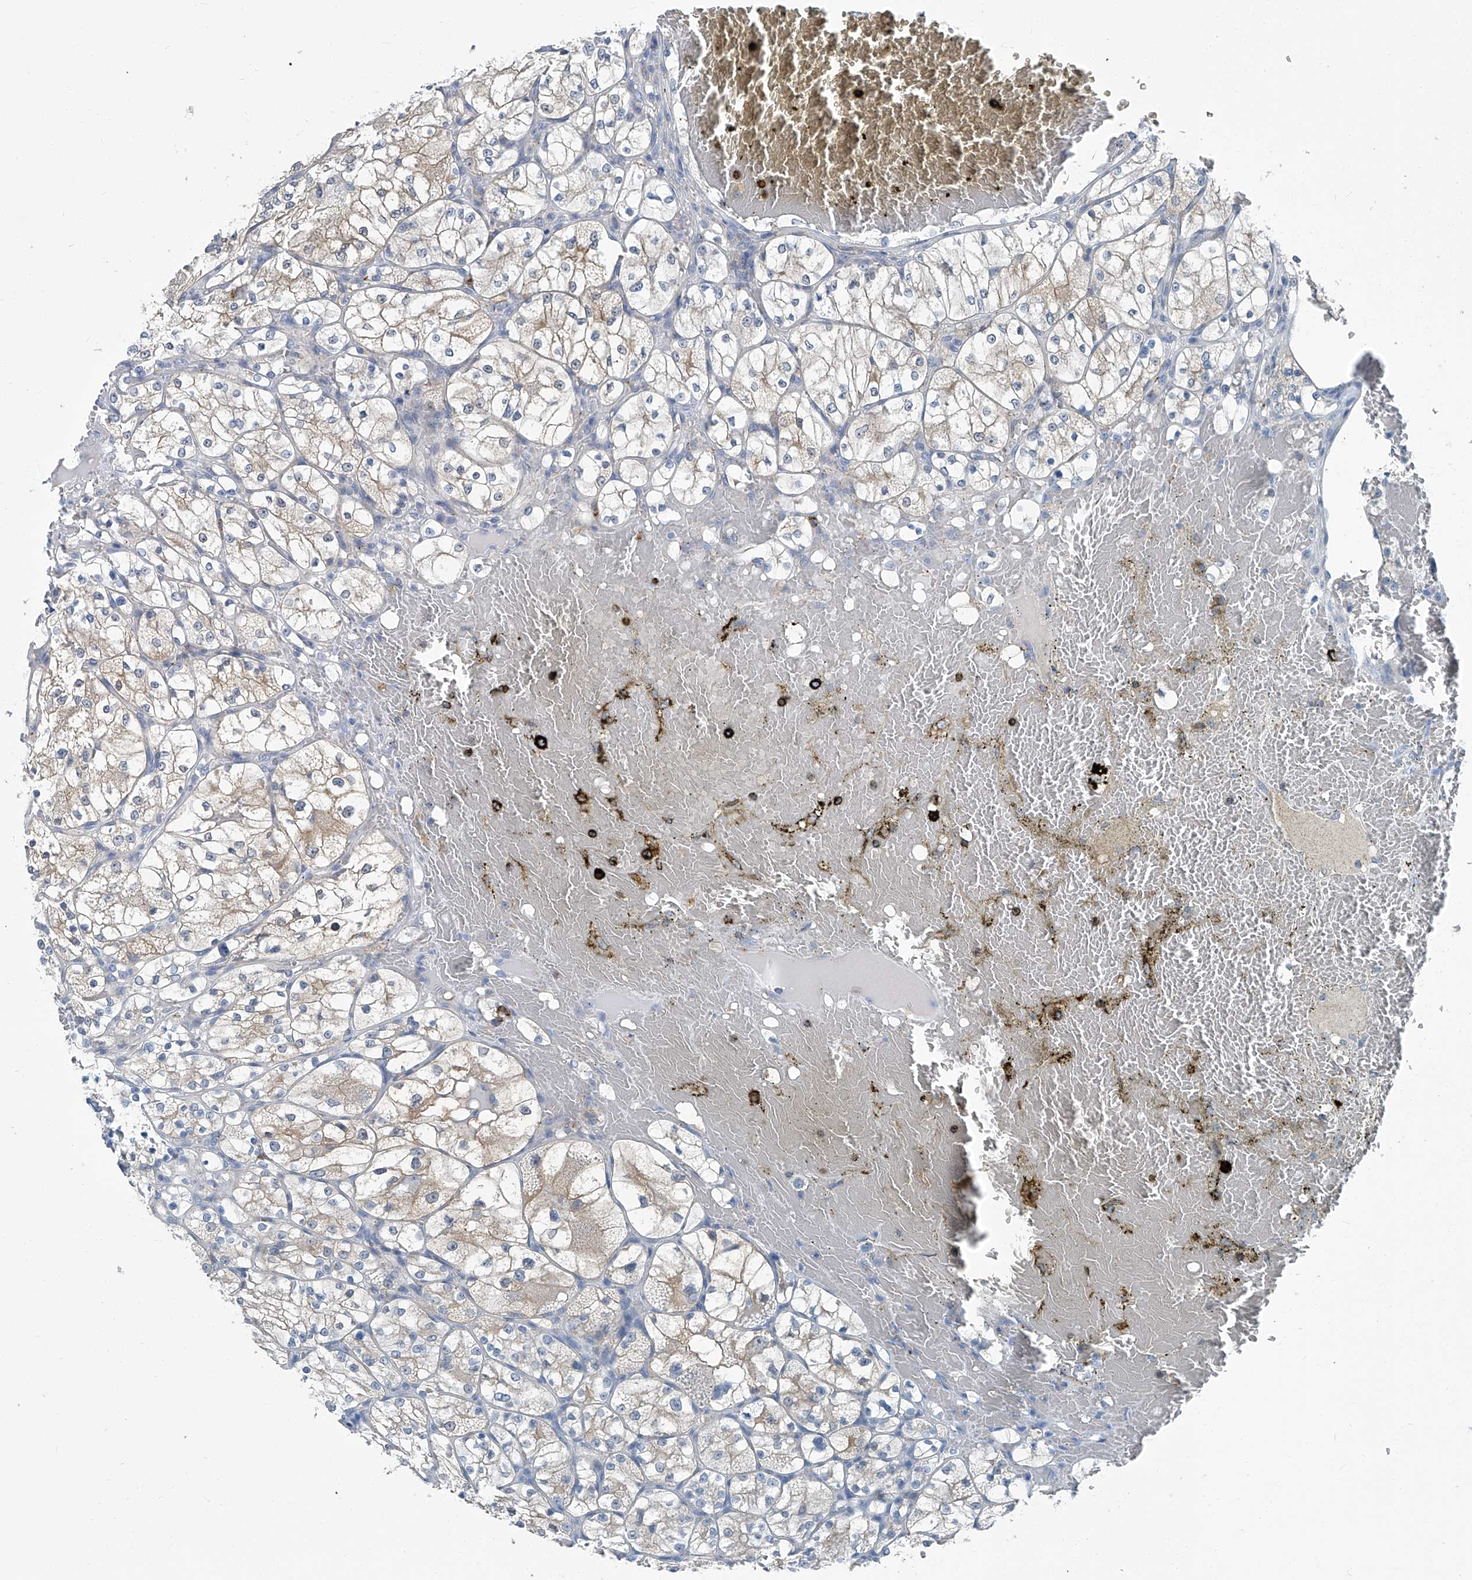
{"staining": {"intensity": "weak", "quantity": "25%-75%", "location": "cytoplasmic/membranous"}, "tissue": "renal cancer", "cell_type": "Tumor cells", "image_type": "cancer", "snomed": [{"axis": "morphology", "description": "Adenocarcinoma, NOS"}, {"axis": "topography", "description": "Kidney"}], "caption": "Renal adenocarcinoma tissue demonstrates weak cytoplasmic/membranous staining in approximately 25%-75% of tumor cells, visualized by immunohistochemistry.", "gene": "AKNAD1", "patient": {"sex": "female", "age": 69}}